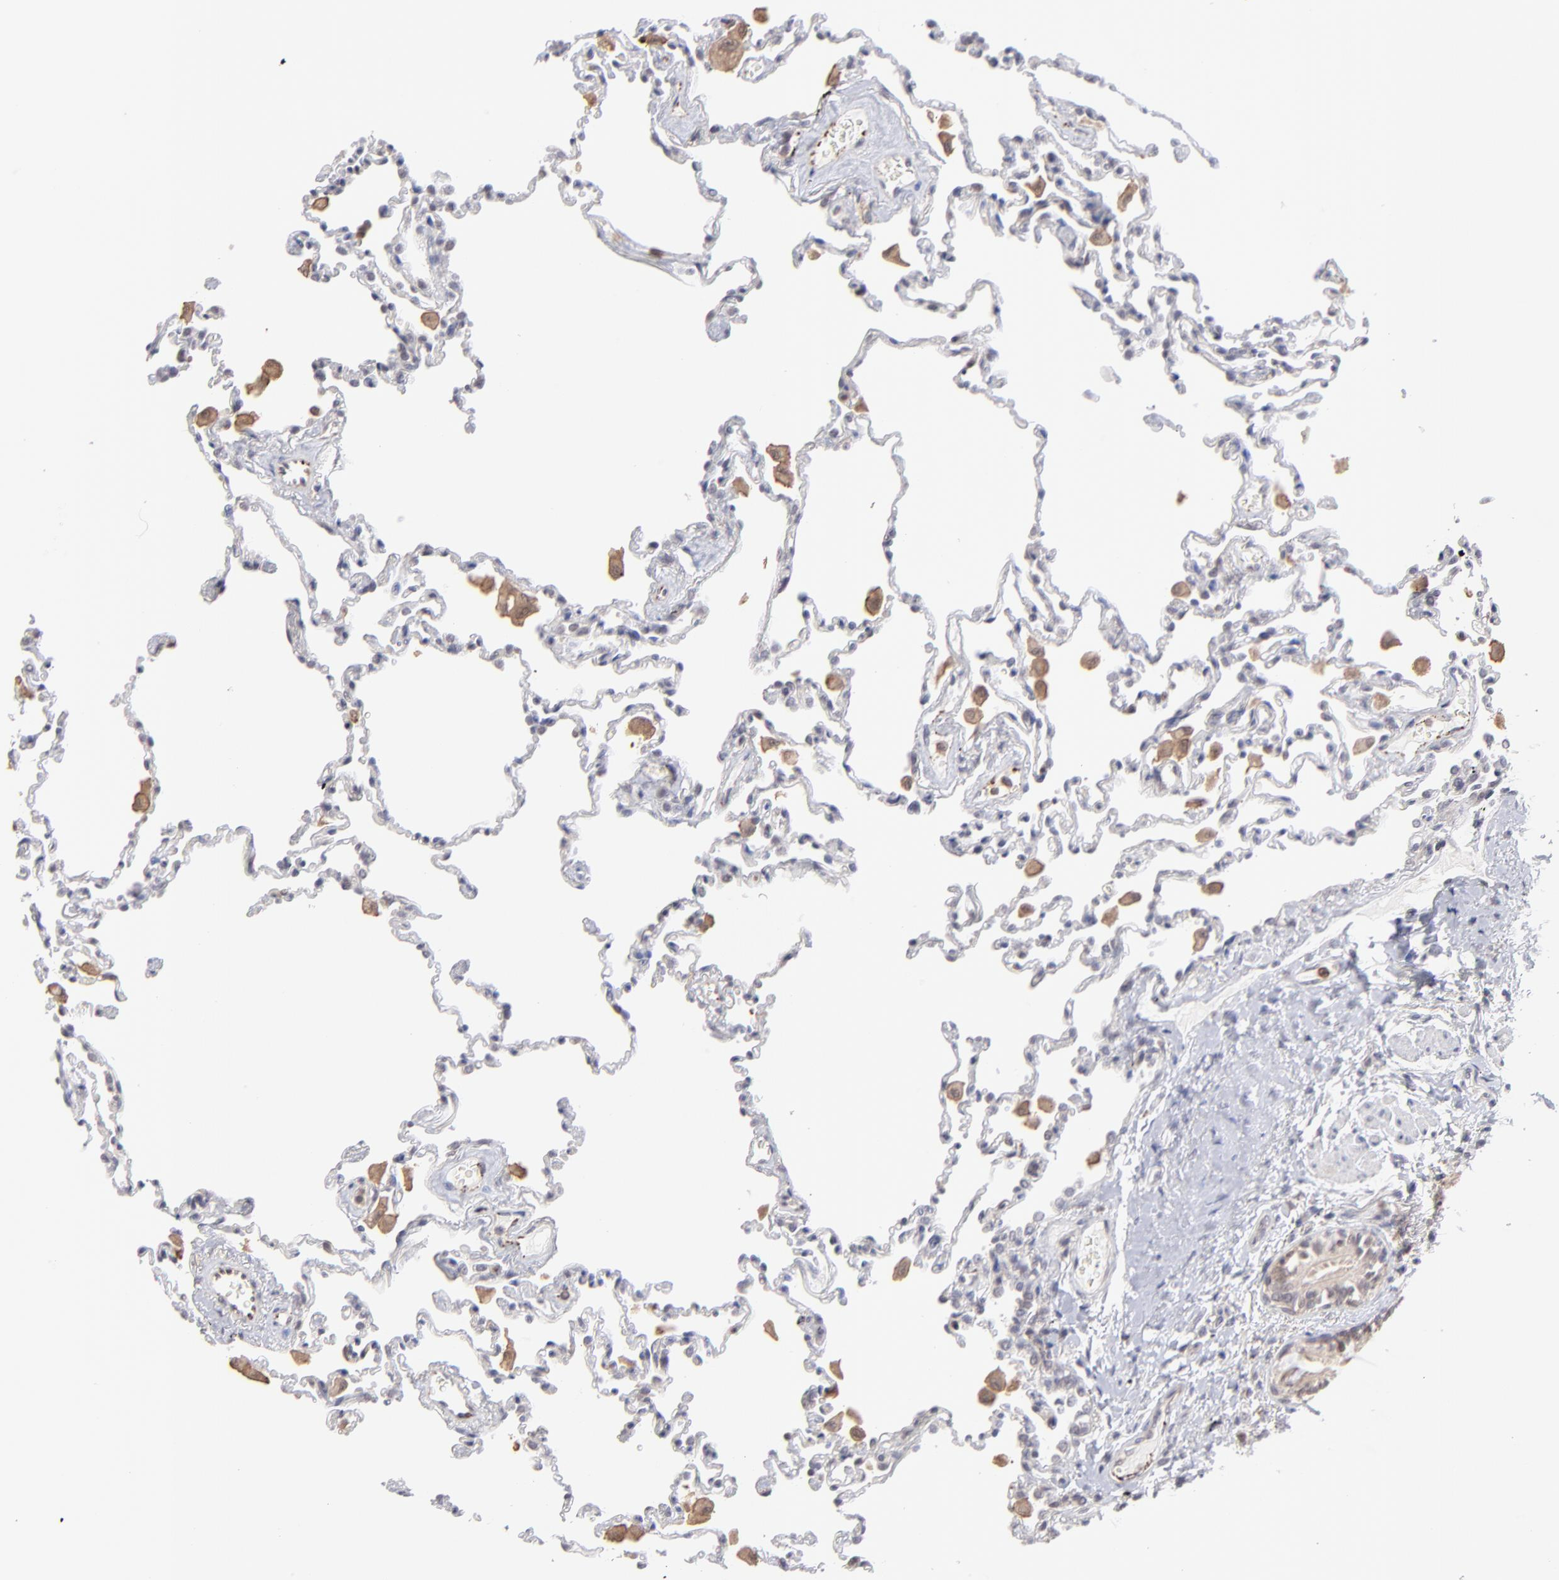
{"staining": {"intensity": "negative", "quantity": "none", "location": "none"}, "tissue": "lung", "cell_type": "Alveolar cells", "image_type": "normal", "snomed": [{"axis": "morphology", "description": "Normal tissue, NOS"}, {"axis": "topography", "description": "Lung"}], "caption": "Alveolar cells show no significant expression in unremarkable lung. (DAB immunohistochemistry with hematoxylin counter stain).", "gene": "OAS1", "patient": {"sex": "male", "age": 59}}